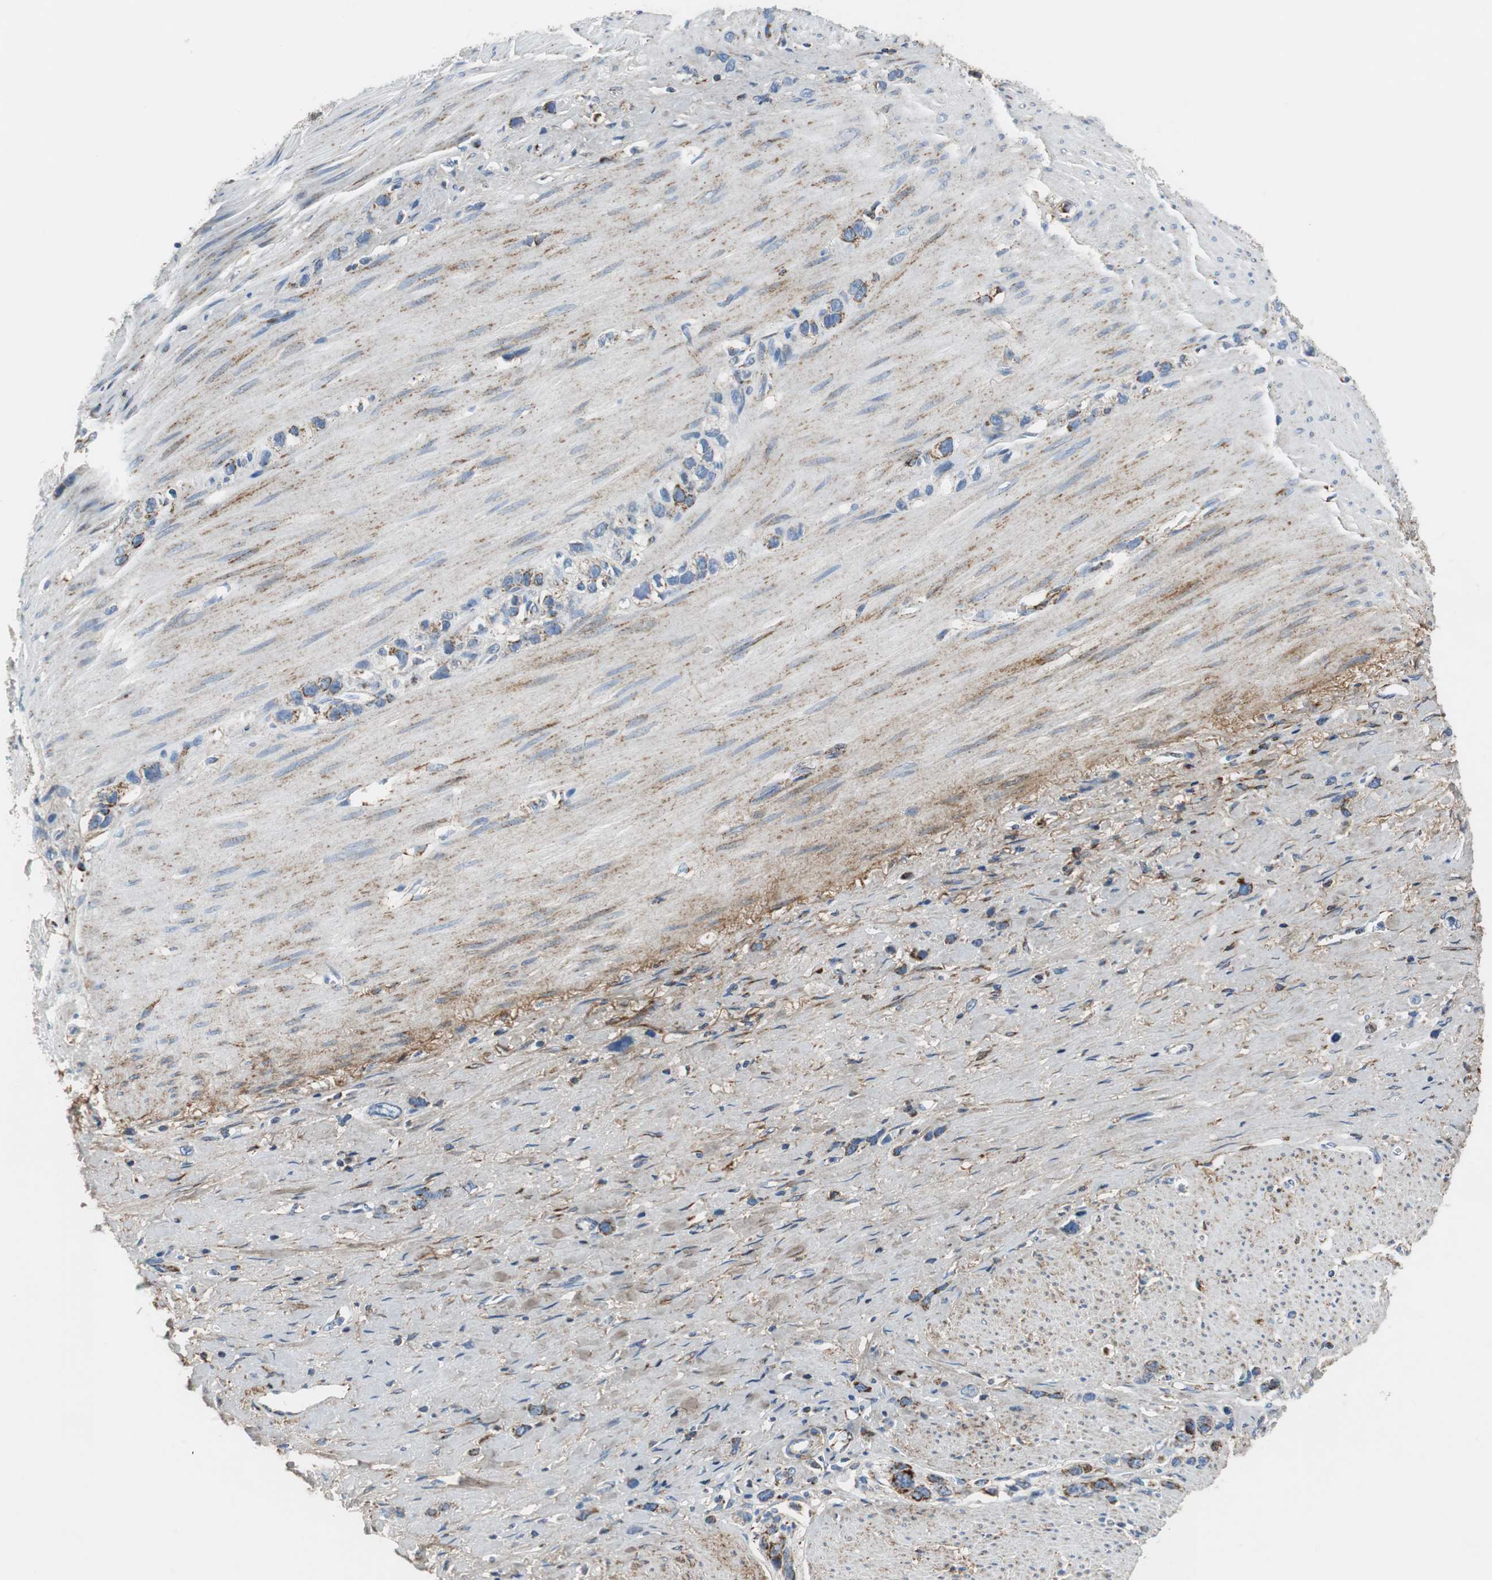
{"staining": {"intensity": "strong", "quantity": "25%-75%", "location": "cytoplasmic/membranous"}, "tissue": "stomach cancer", "cell_type": "Tumor cells", "image_type": "cancer", "snomed": [{"axis": "morphology", "description": "Normal tissue, NOS"}, {"axis": "morphology", "description": "Adenocarcinoma, NOS"}, {"axis": "morphology", "description": "Adenocarcinoma, High grade"}, {"axis": "topography", "description": "Stomach, upper"}, {"axis": "topography", "description": "Stomach"}], "caption": "IHC (DAB) staining of human adenocarcinoma (stomach) shows strong cytoplasmic/membranous protein expression in about 25%-75% of tumor cells.", "gene": "C1QTNF7", "patient": {"sex": "female", "age": 65}}